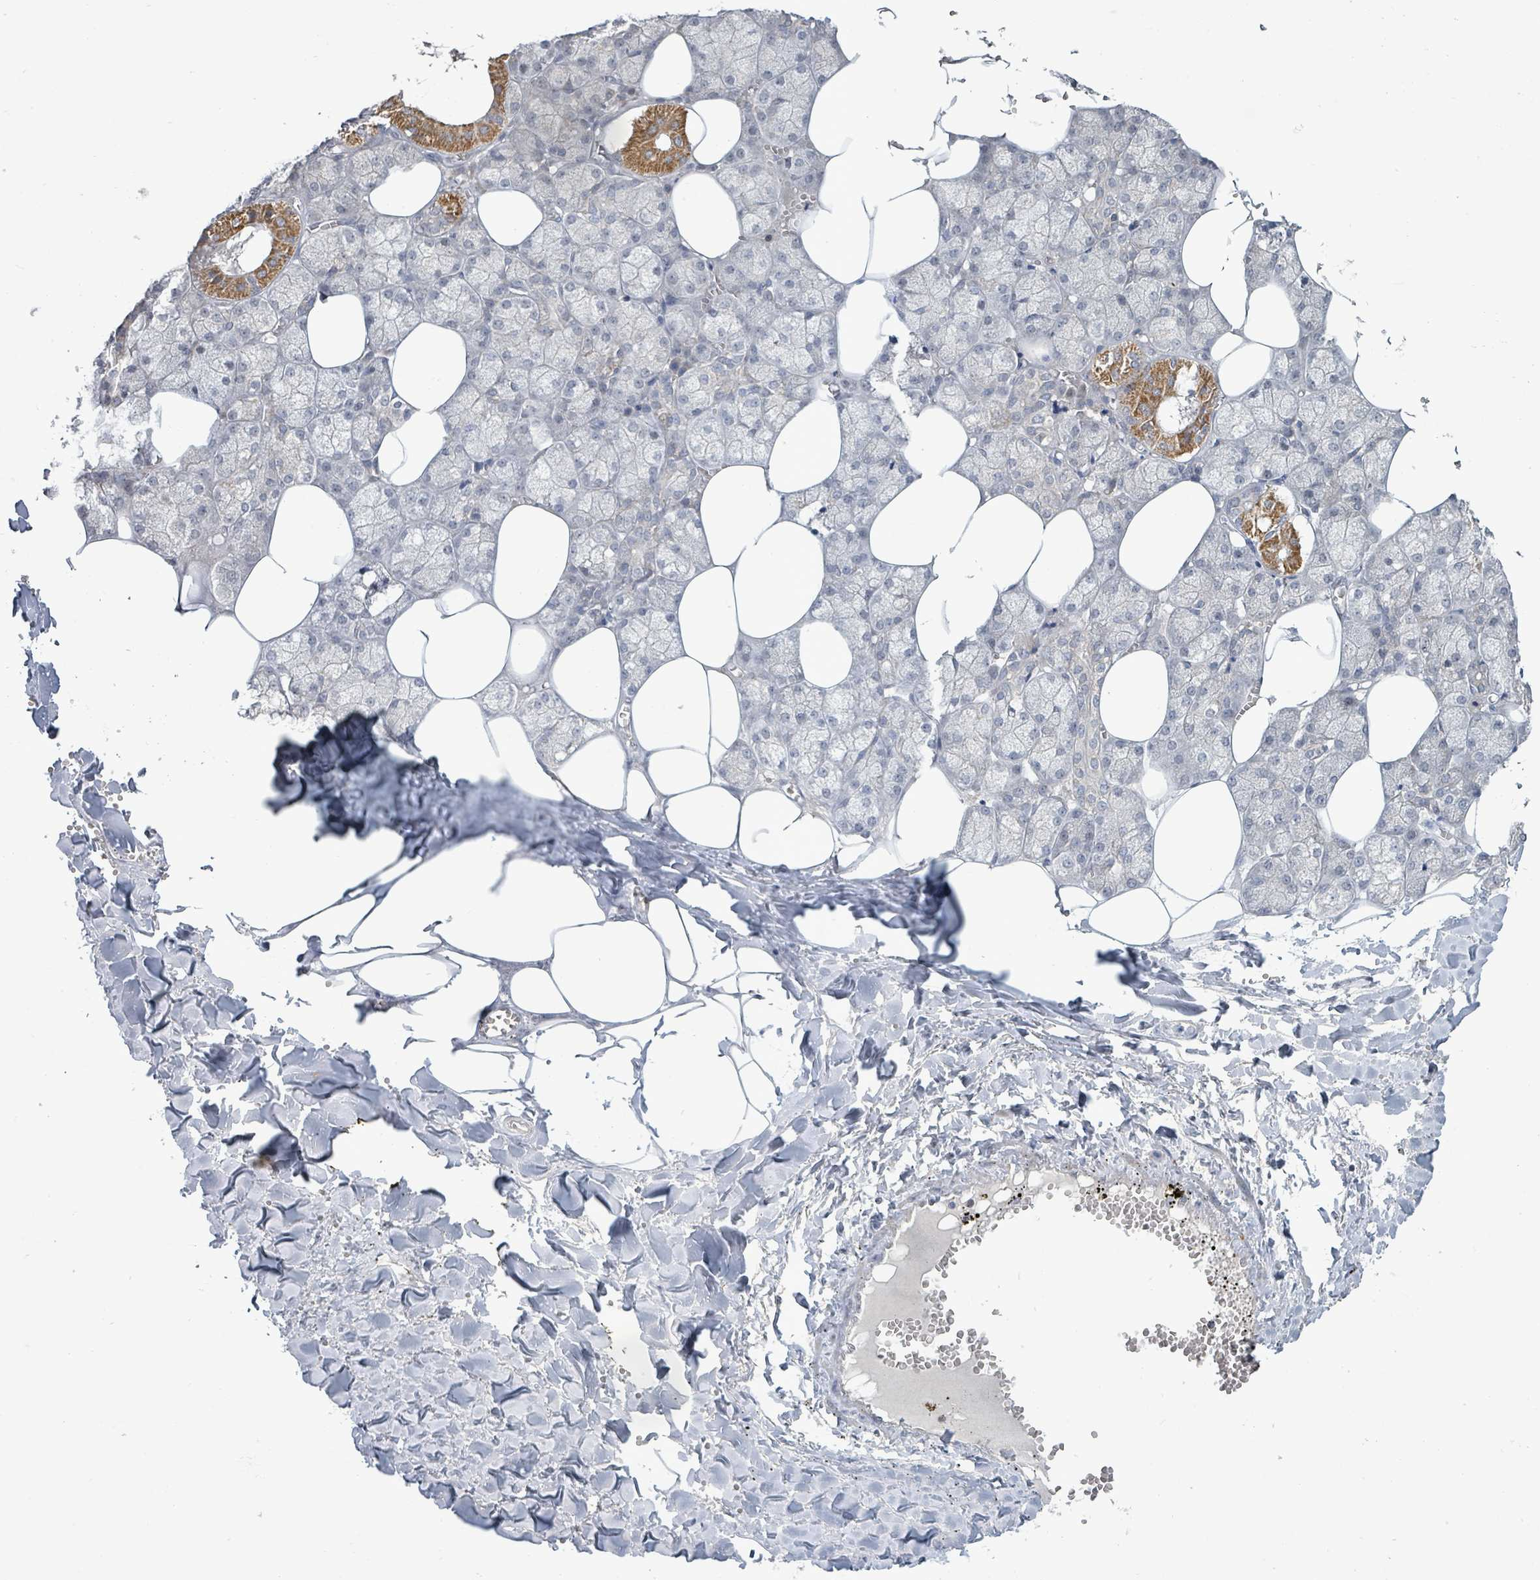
{"staining": {"intensity": "moderate", "quantity": "<25%", "location": "cytoplasmic/membranous"}, "tissue": "salivary gland", "cell_type": "Glandular cells", "image_type": "normal", "snomed": [{"axis": "morphology", "description": "Normal tissue, NOS"}, {"axis": "topography", "description": "Salivary gland"}], "caption": "Immunohistochemical staining of benign human salivary gland reveals moderate cytoplasmic/membranous protein positivity in approximately <25% of glandular cells.", "gene": "ZFPM1", "patient": {"sex": "male", "age": 62}}